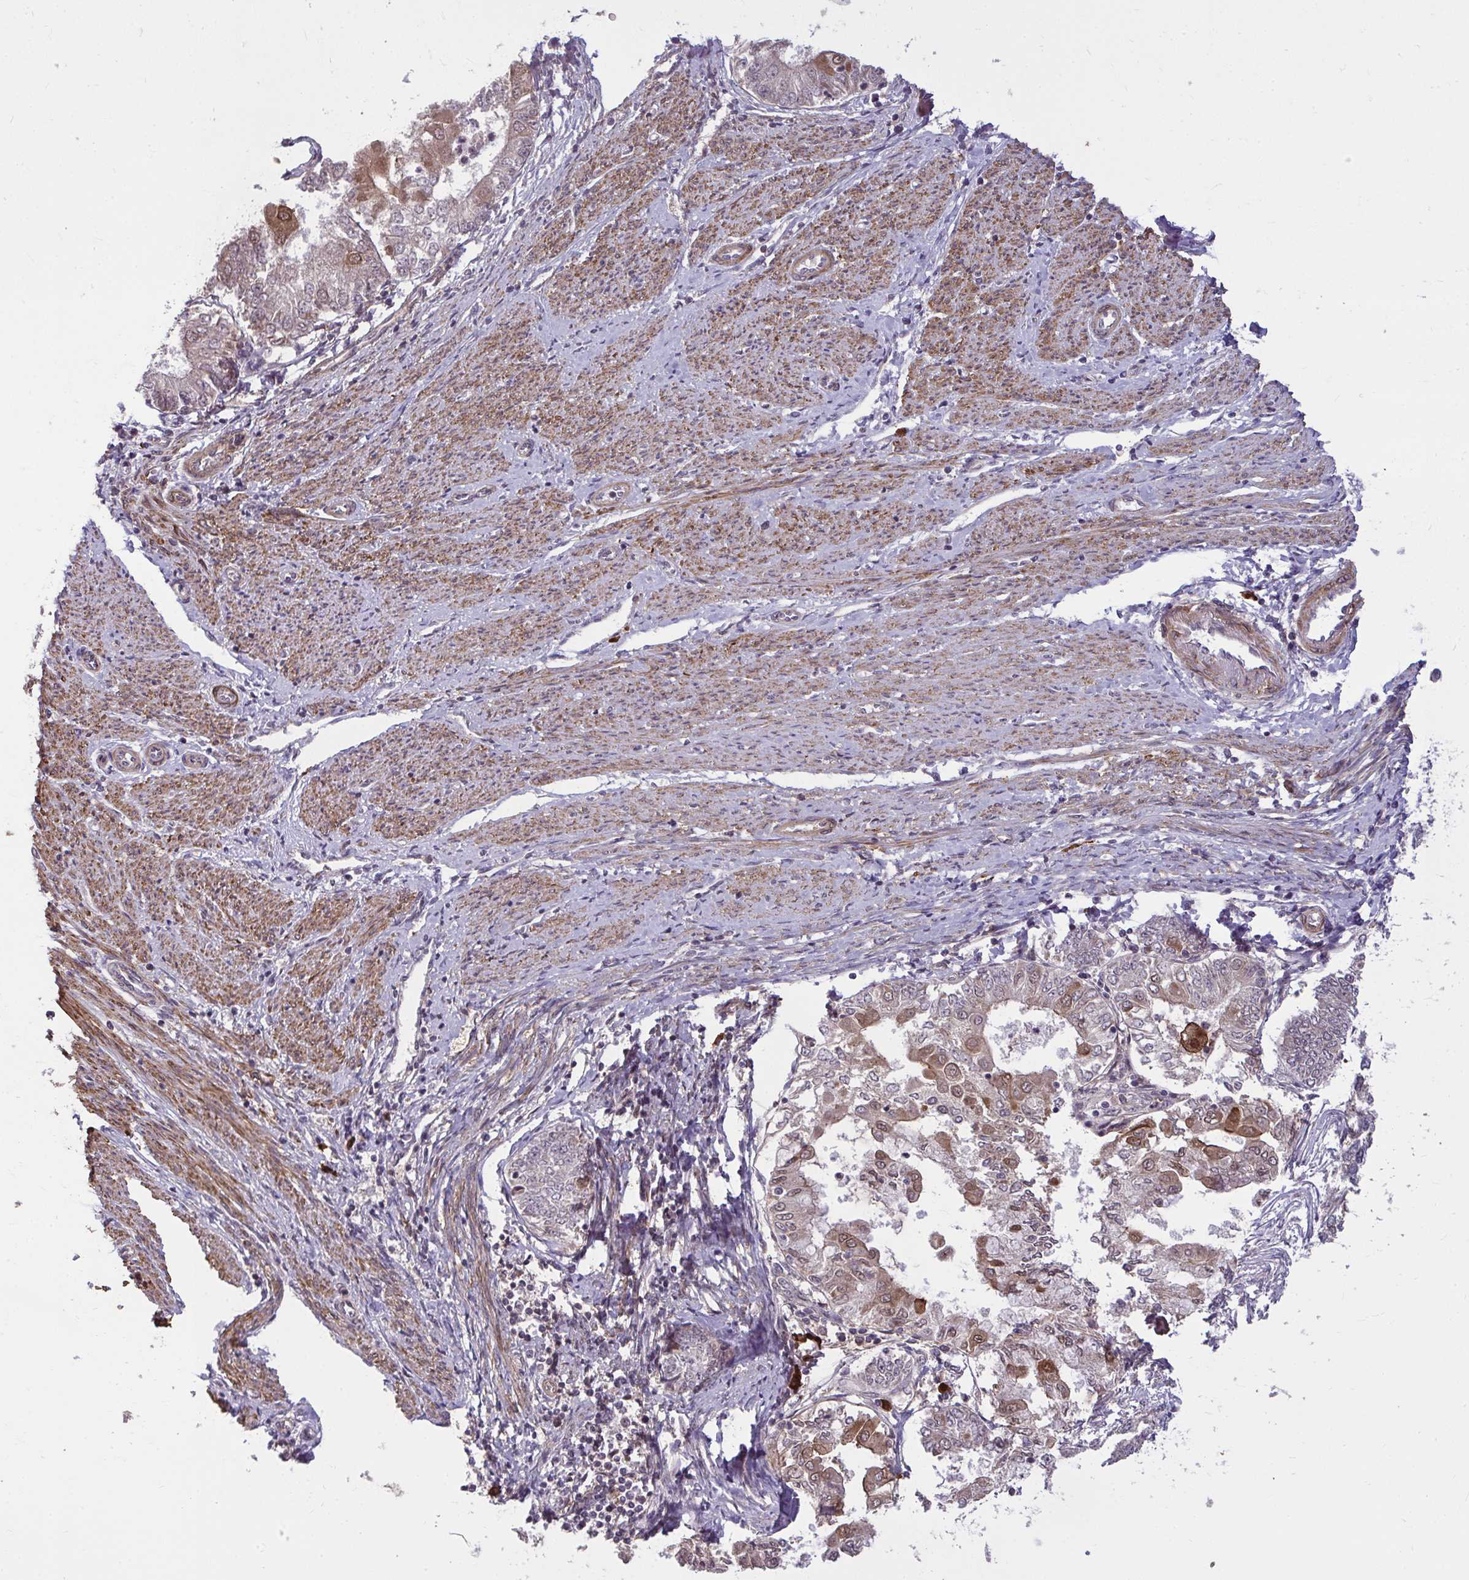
{"staining": {"intensity": "moderate", "quantity": "25%-75%", "location": "cytoplasmic/membranous,nuclear"}, "tissue": "endometrial cancer", "cell_type": "Tumor cells", "image_type": "cancer", "snomed": [{"axis": "morphology", "description": "Adenocarcinoma, NOS"}, {"axis": "topography", "description": "Endometrium"}], "caption": "Endometrial adenocarcinoma stained with IHC reveals moderate cytoplasmic/membranous and nuclear staining in about 25%-75% of tumor cells.", "gene": "ZSCAN9", "patient": {"sex": "female", "age": 68}}